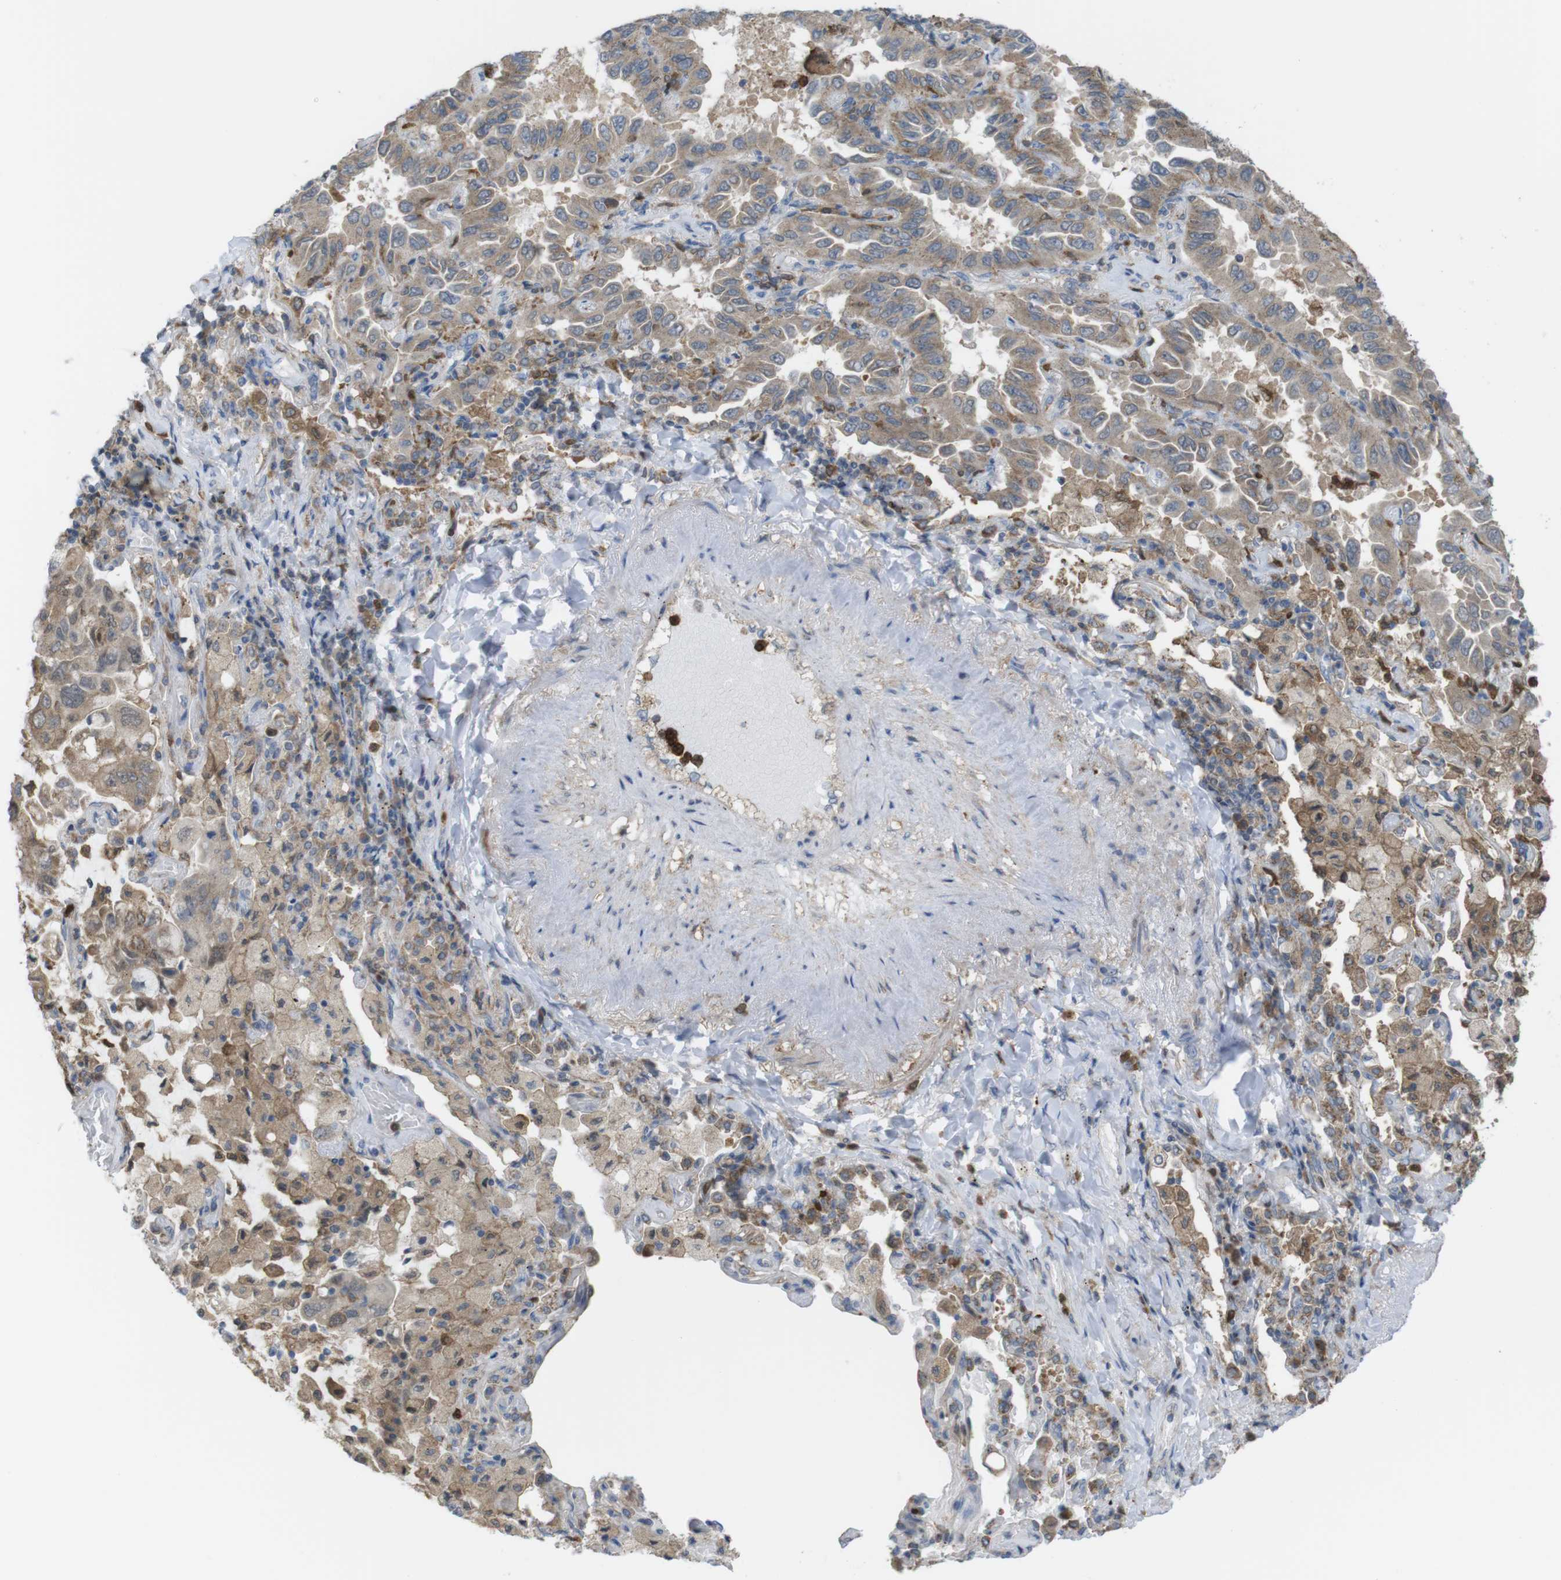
{"staining": {"intensity": "weak", "quantity": ">75%", "location": "cytoplasmic/membranous"}, "tissue": "lung cancer", "cell_type": "Tumor cells", "image_type": "cancer", "snomed": [{"axis": "morphology", "description": "Adenocarcinoma, NOS"}, {"axis": "topography", "description": "Lung"}], "caption": "This is a photomicrograph of immunohistochemistry staining of lung cancer (adenocarcinoma), which shows weak expression in the cytoplasmic/membranous of tumor cells.", "gene": "PRKCD", "patient": {"sex": "male", "age": 64}}